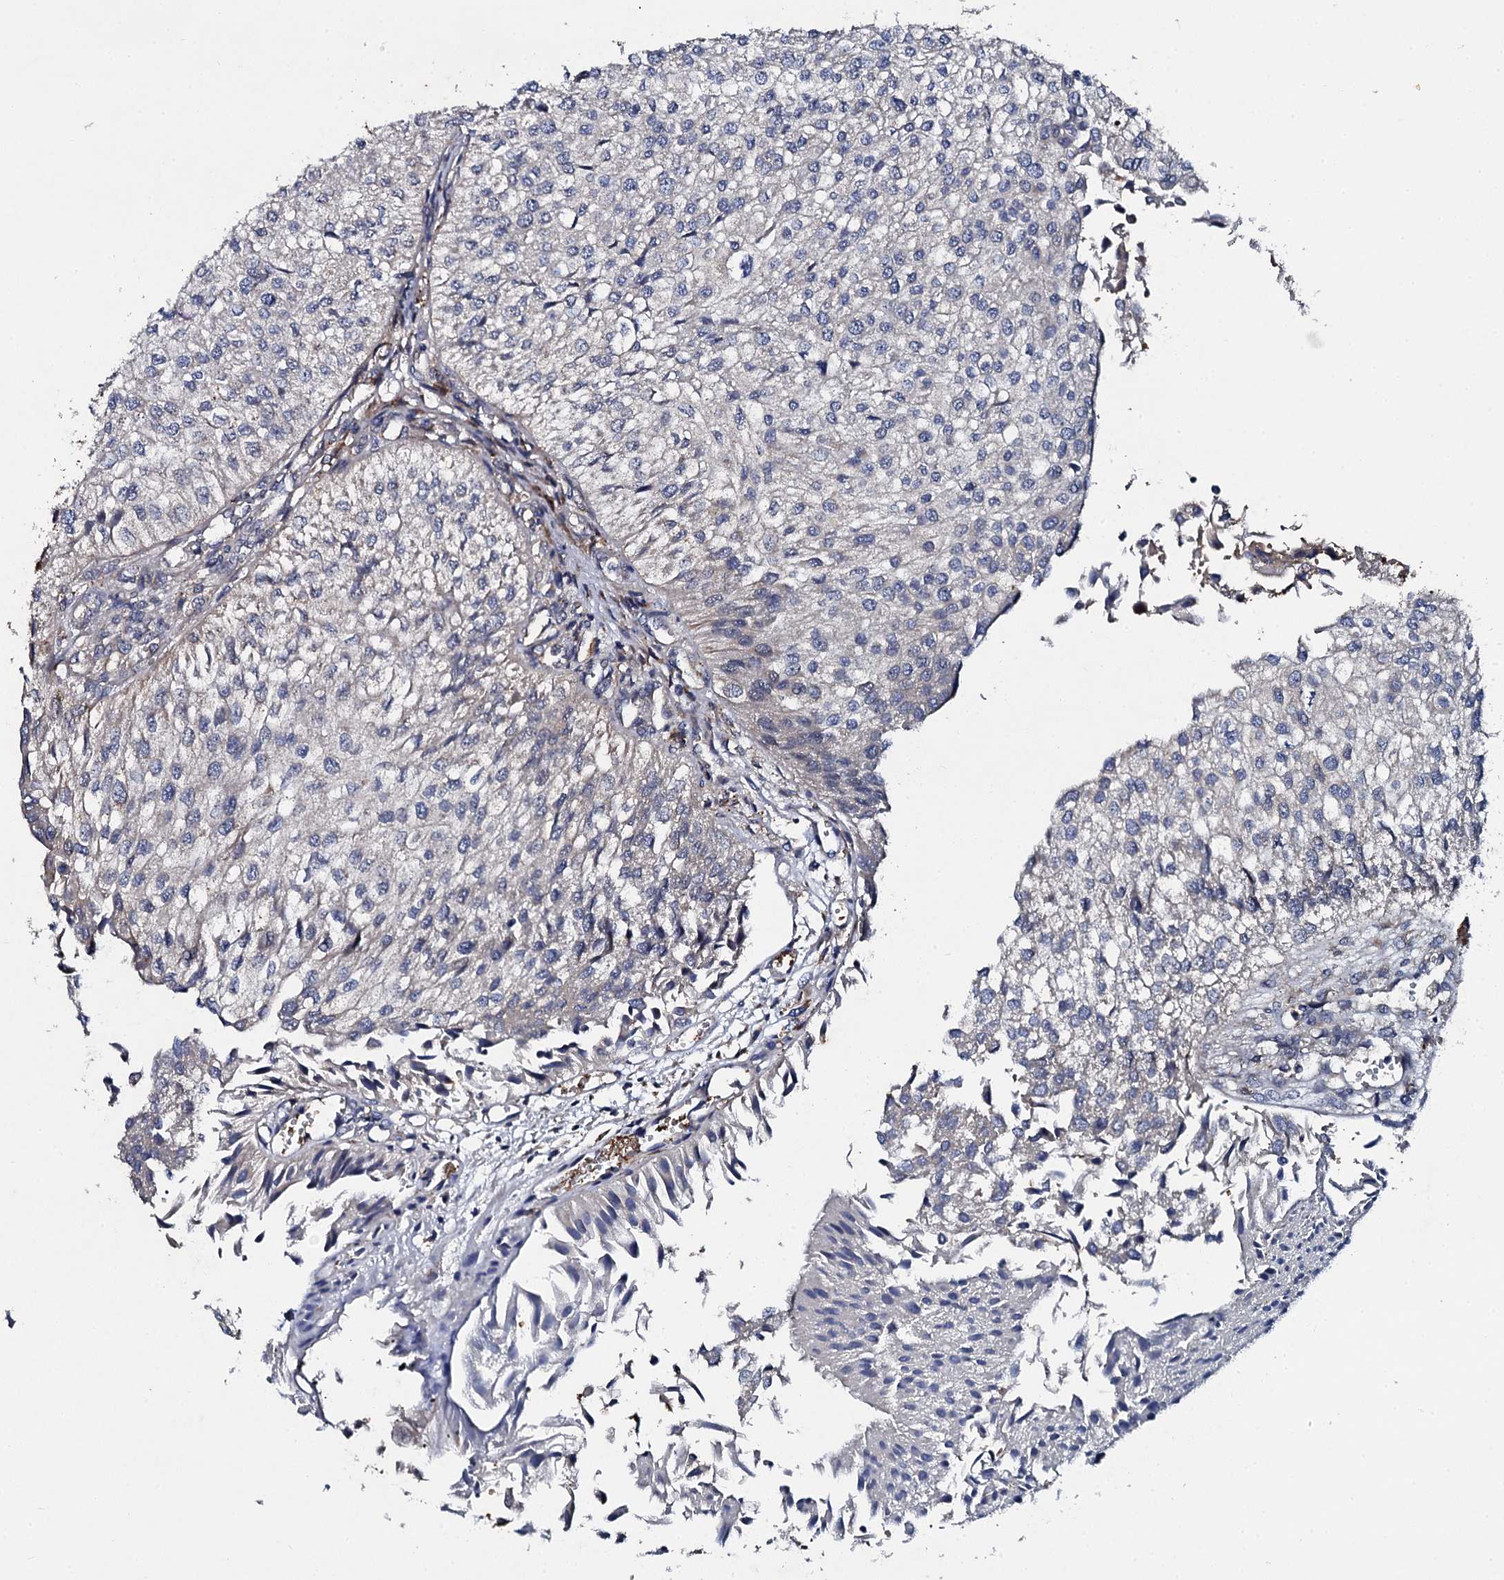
{"staining": {"intensity": "weak", "quantity": "<25%", "location": "cytoplasmic/membranous"}, "tissue": "urothelial cancer", "cell_type": "Tumor cells", "image_type": "cancer", "snomed": [{"axis": "morphology", "description": "Urothelial carcinoma, Low grade"}, {"axis": "topography", "description": "Urinary bladder"}], "caption": "High magnification brightfield microscopy of urothelial carcinoma (low-grade) stained with DAB (brown) and counterstained with hematoxylin (blue): tumor cells show no significant positivity.", "gene": "LRRC28", "patient": {"sex": "female", "age": 89}}